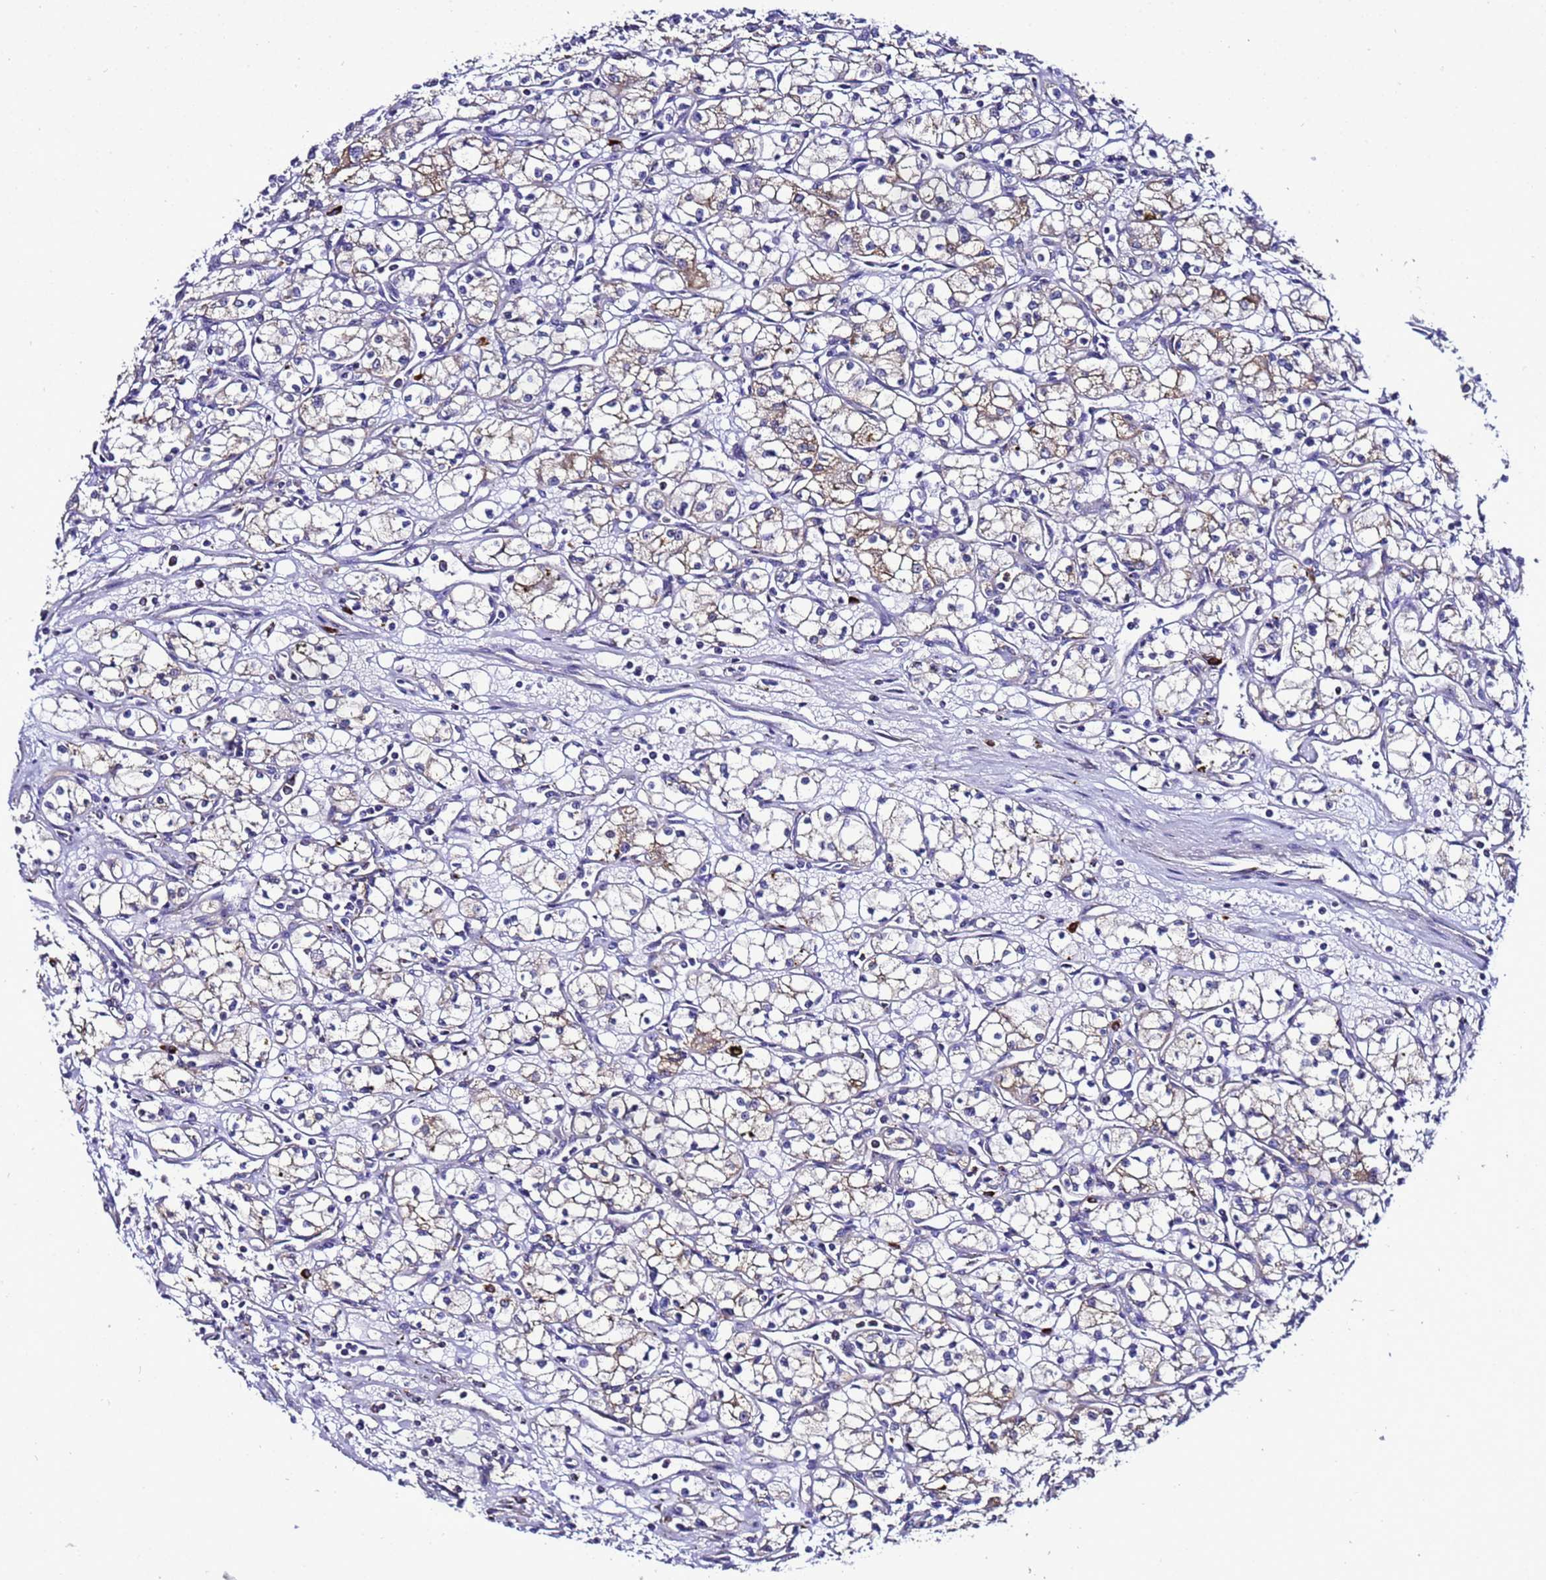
{"staining": {"intensity": "weak", "quantity": "<25%", "location": "cytoplasmic/membranous"}, "tissue": "renal cancer", "cell_type": "Tumor cells", "image_type": "cancer", "snomed": [{"axis": "morphology", "description": "Adenocarcinoma, NOS"}, {"axis": "topography", "description": "Kidney"}], "caption": "IHC of adenocarcinoma (renal) shows no positivity in tumor cells.", "gene": "HIGD2A", "patient": {"sex": "male", "age": 59}}